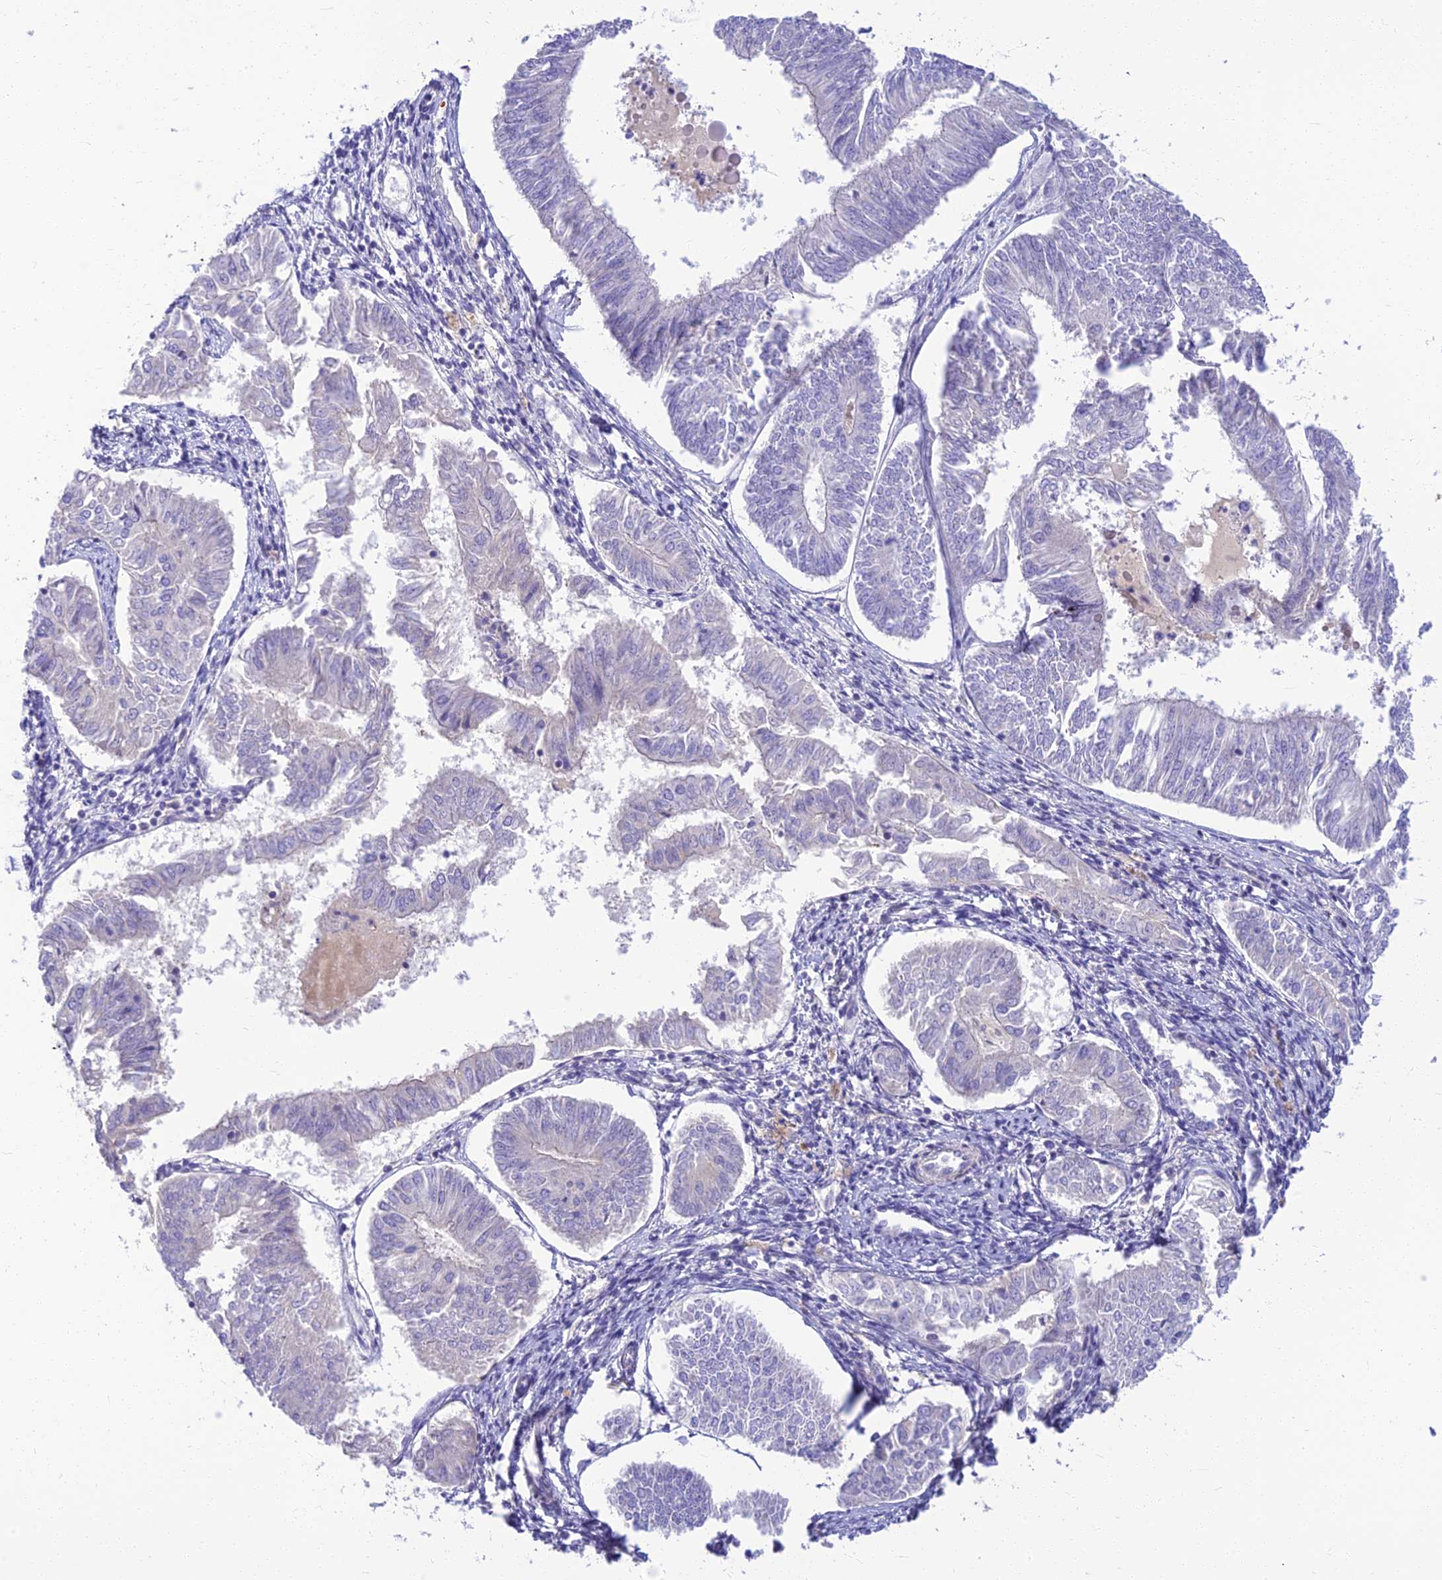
{"staining": {"intensity": "negative", "quantity": "none", "location": "none"}, "tissue": "endometrial cancer", "cell_type": "Tumor cells", "image_type": "cancer", "snomed": [{"axis": "morphology", "description": "Adenocarcinoma, NOS"}, {"axis": "topography", "description": "Endometrium"}], "caption": "This is an immunohistochemistry (IHC) histopathology image of adenocarcinoma (endometrial). There is no positivity in tumor cells.", "gene": "CLIP4", "patient": {"sex": "female", "age": 58}}